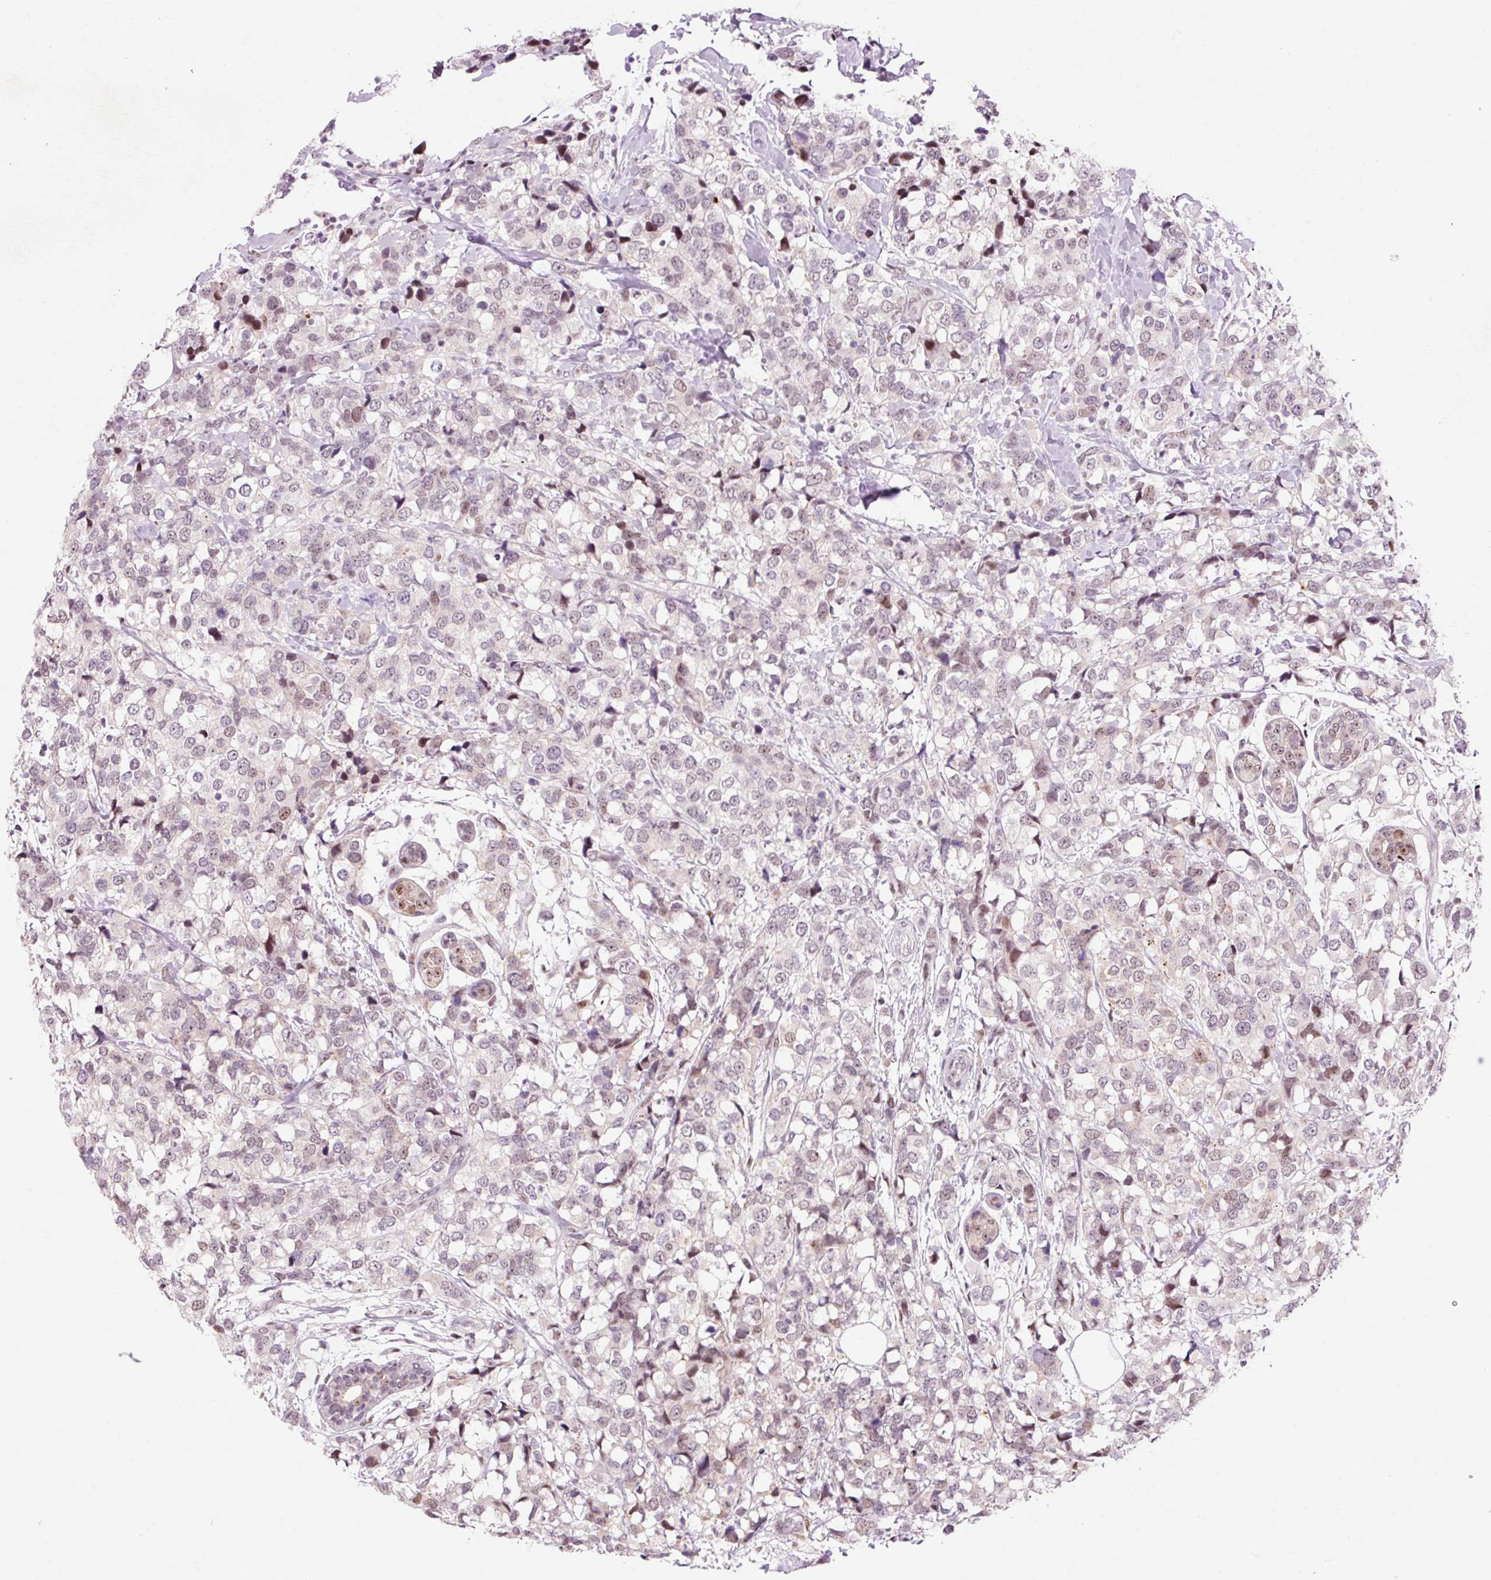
{"staining": {"intensity": "weak", "quantity": "<25%", "location": "nuclear"}, "tissue": "breast cancer", "cell_type": "Tumor cells", "image_type": "cancer", "snomed": [{"axis": "morphology", "description": "Lobular carcinoma"}, {"axis": "topography", "description": "Breast"}], "caption": "Immunohistochemistry histopathology image of human breast lobular carcinoma stained for a protein (brown), which shows no staining in tumor cells.", "gene": "MACROD2", "patient": {"sex": "female", "age": 59}}